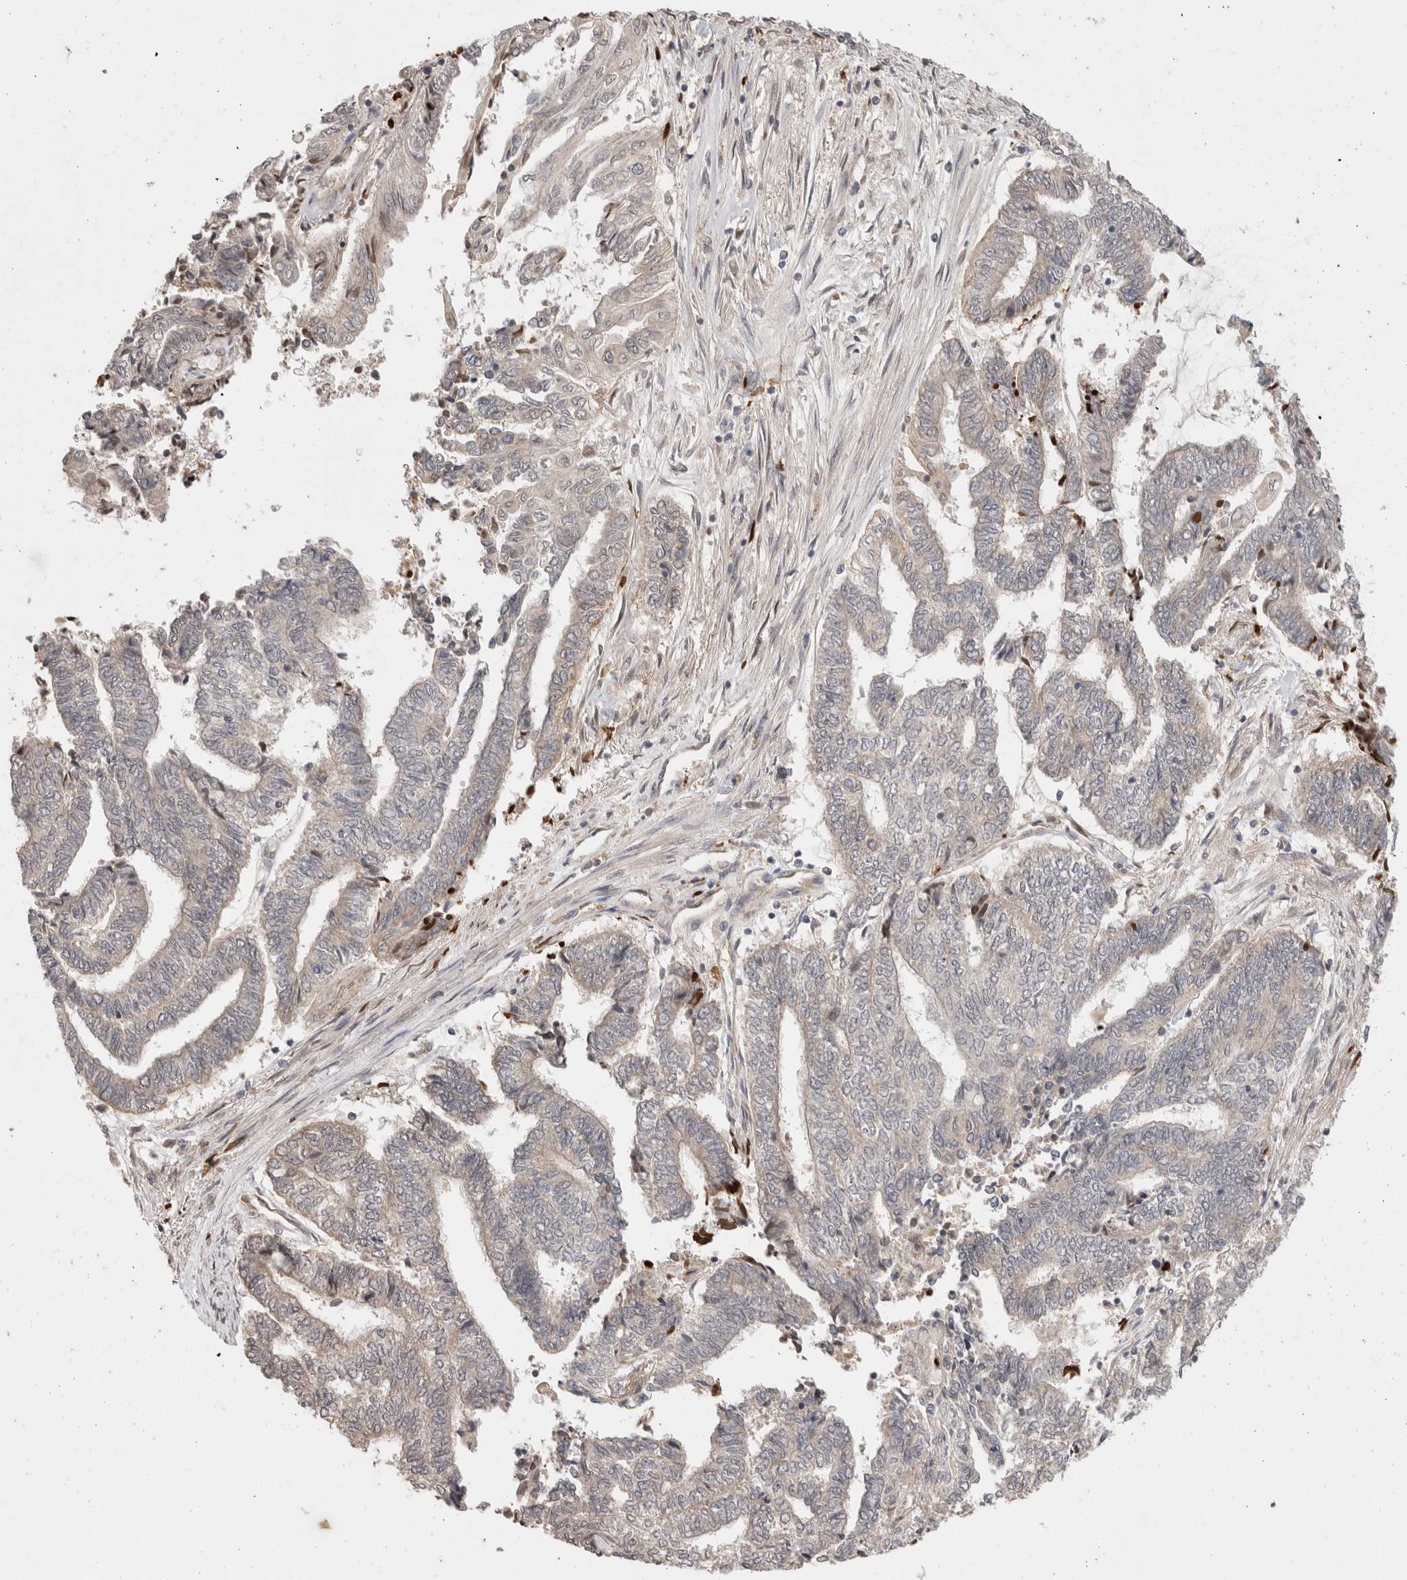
{"staining": {"intensity": "negative", "quantity": "none", "location": "none"}, "tissue": "endometrial cancer", "cell_type": "Tumor cells", "image_type": "cancer", "snomed": [{"axis": "morphology", "description": "Adenocarcinoma, NOS"}, {"axis": "topography", "description": "Uterus"}, {"axis": "topography", "description": "Endometrium"}], "caption": "A high-resolution histopathology image shows immunohistochemistry (IHC) staining of adenocarcinoma (endometrial), which reveals no significant staining in tumor cells.", "gene": "SGK1", "patient": {"sex": "female", "age": 70}}